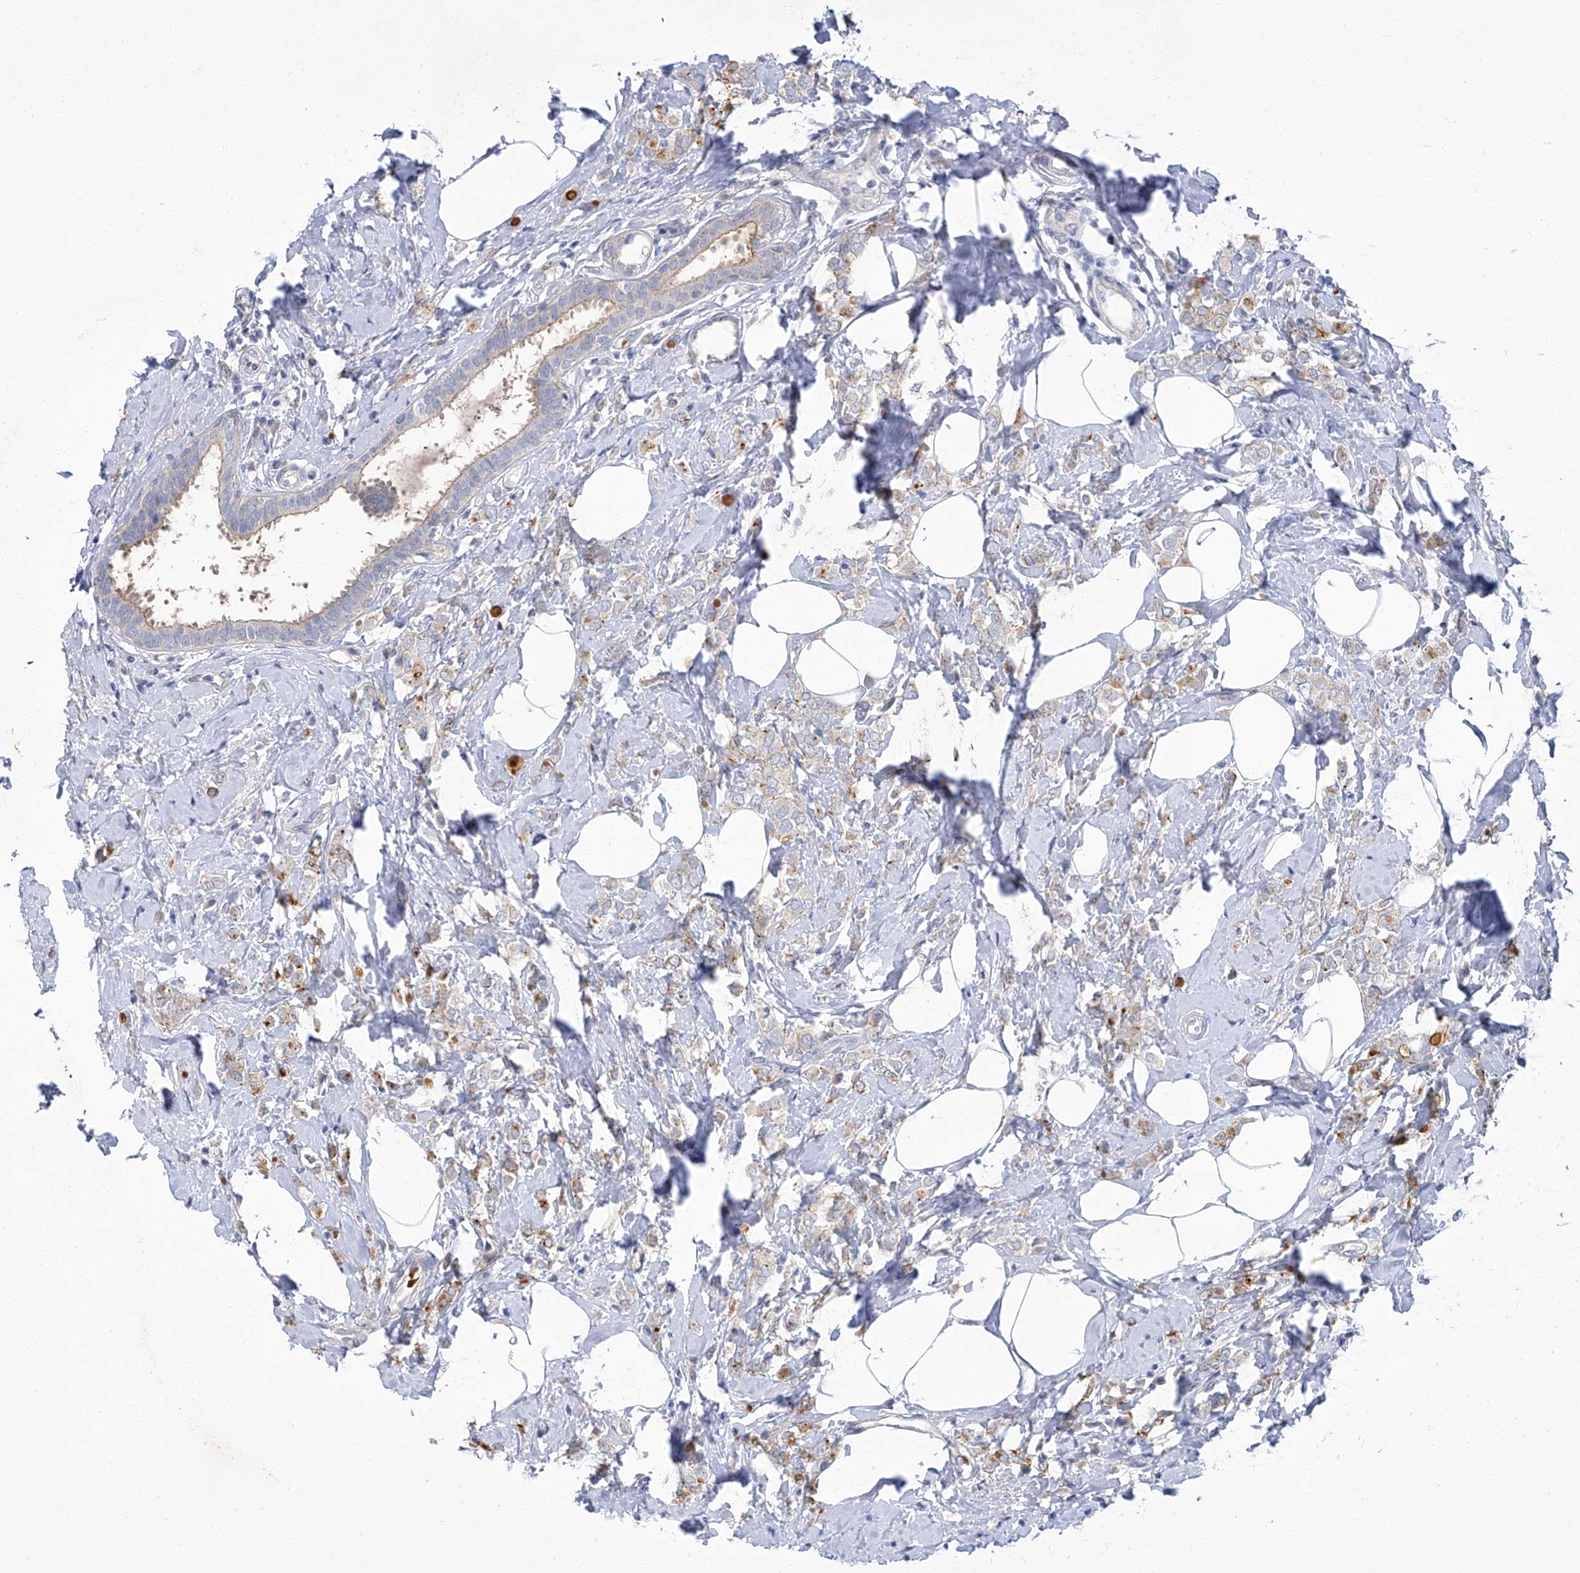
{"staining": {"intensity": "moderate", "quantity": "<25%", "location": "cytoplasmic/membranous"}, "tissue": "breast cancer", "cell_type": "Tumor cells", "image_type": "cancer", "snomed": [{"axis": "morphology", "description": "Lobular carcinoma"}, {"axis": "topography", "description": "Breast"}], "caption": "Immunohistochemistry (IHC) of human breast lobular carcinoma displays low levels of moderate cytoplasmic/membranous expression in about <25% of tumor cells.", "gene": "PARD3", "patient": {"sex": "female", "age": 47}}